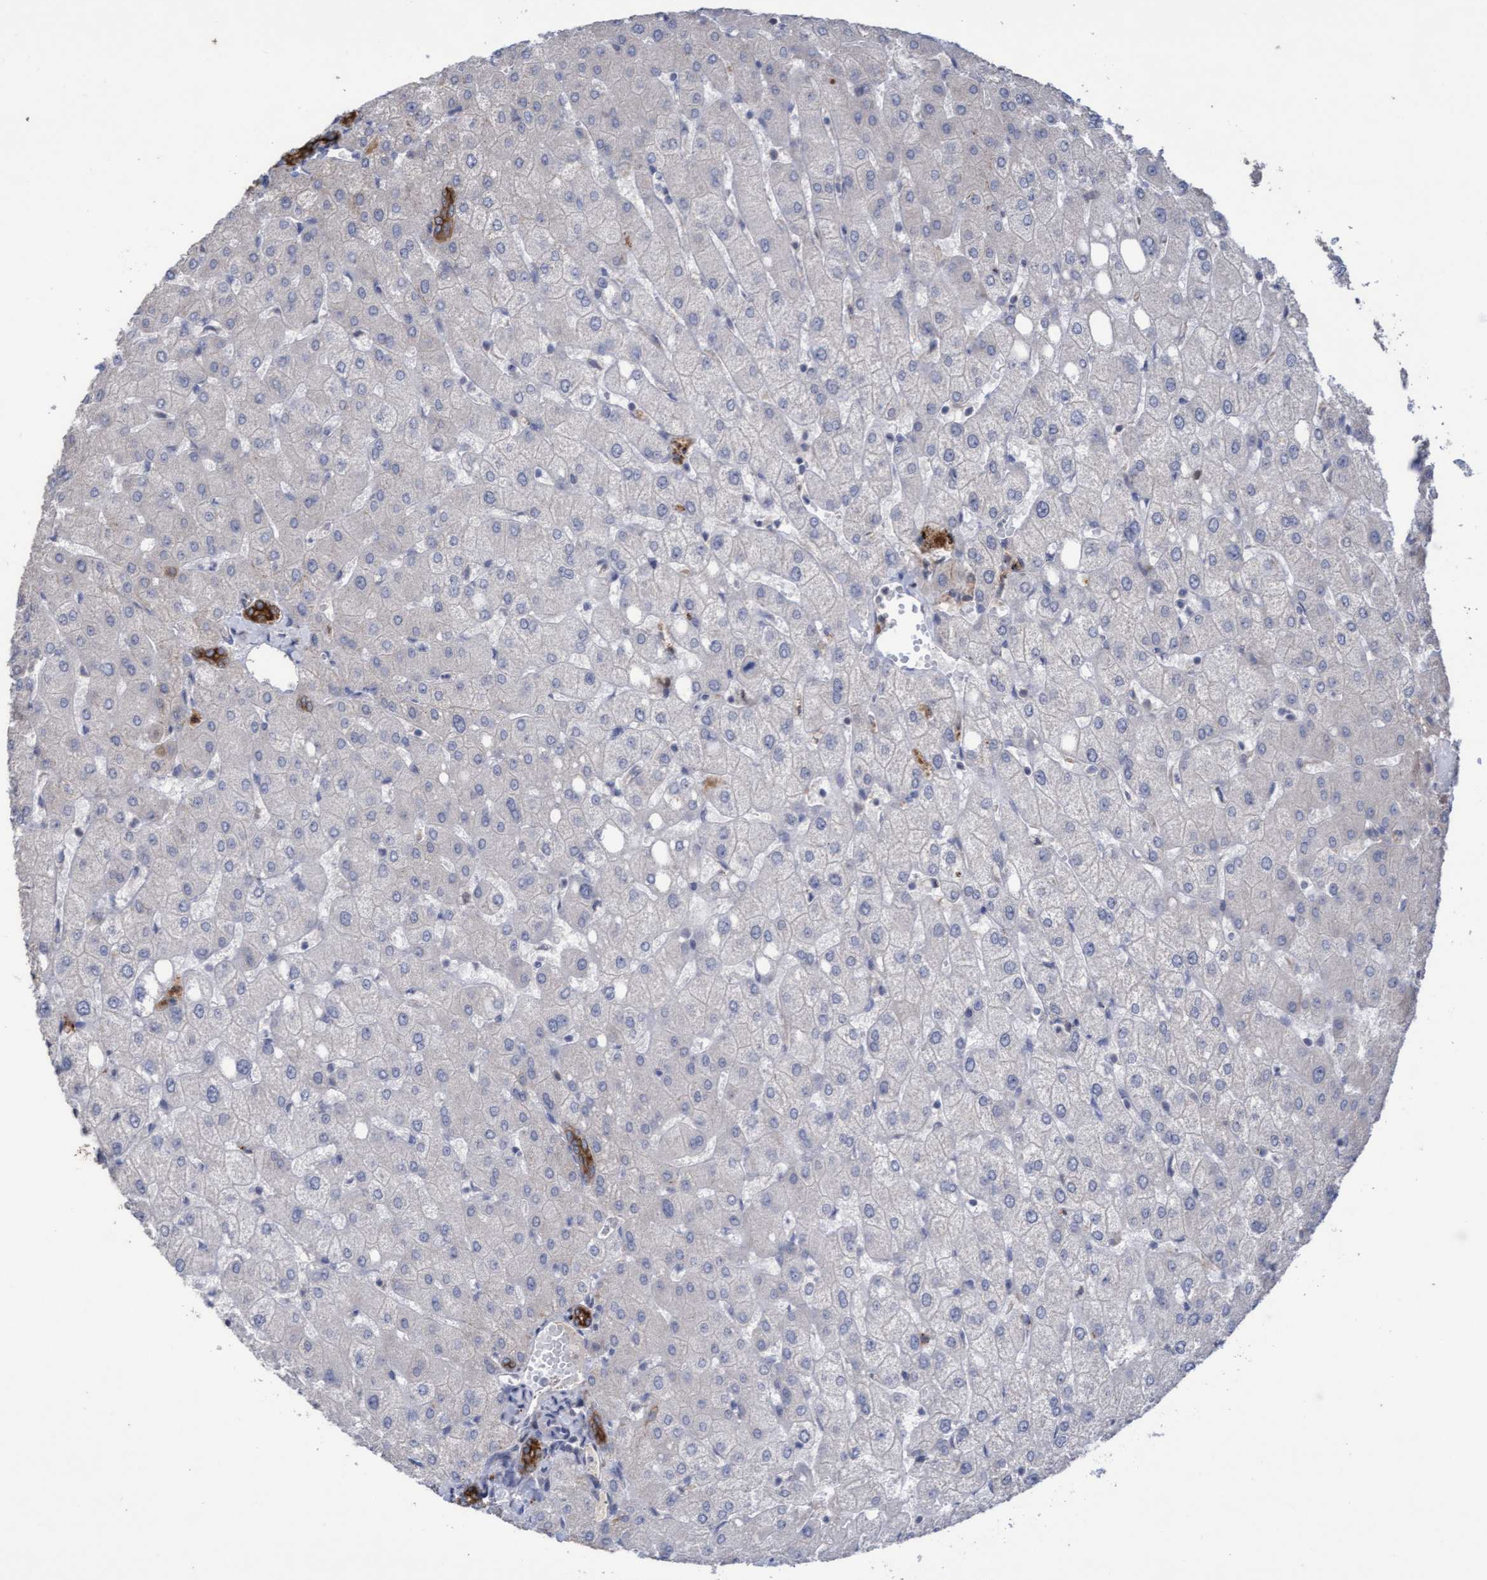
{"staining": {"intensity": "strong", "quantity": ">75%", "location": "cytoplasmic/membranous"}, "tissue": "liver", "cell_type": "Cholangiocytes", "image_type": "normal", "snomed": [{"axis": "morphology", "description": "Normal tissue, NOS"}, {"axis": "topography", "description": "Liver"}], "caption": "Immunohistochemistry (IHC) image of unremarkable human liver stained for a protein (brown), which shows high levels of strong cytoplasmic/membranous staining in approximately >75% of cholangiocytes.", "gene": "KRT24", "patient": {"sex": "female", "age": 54}}